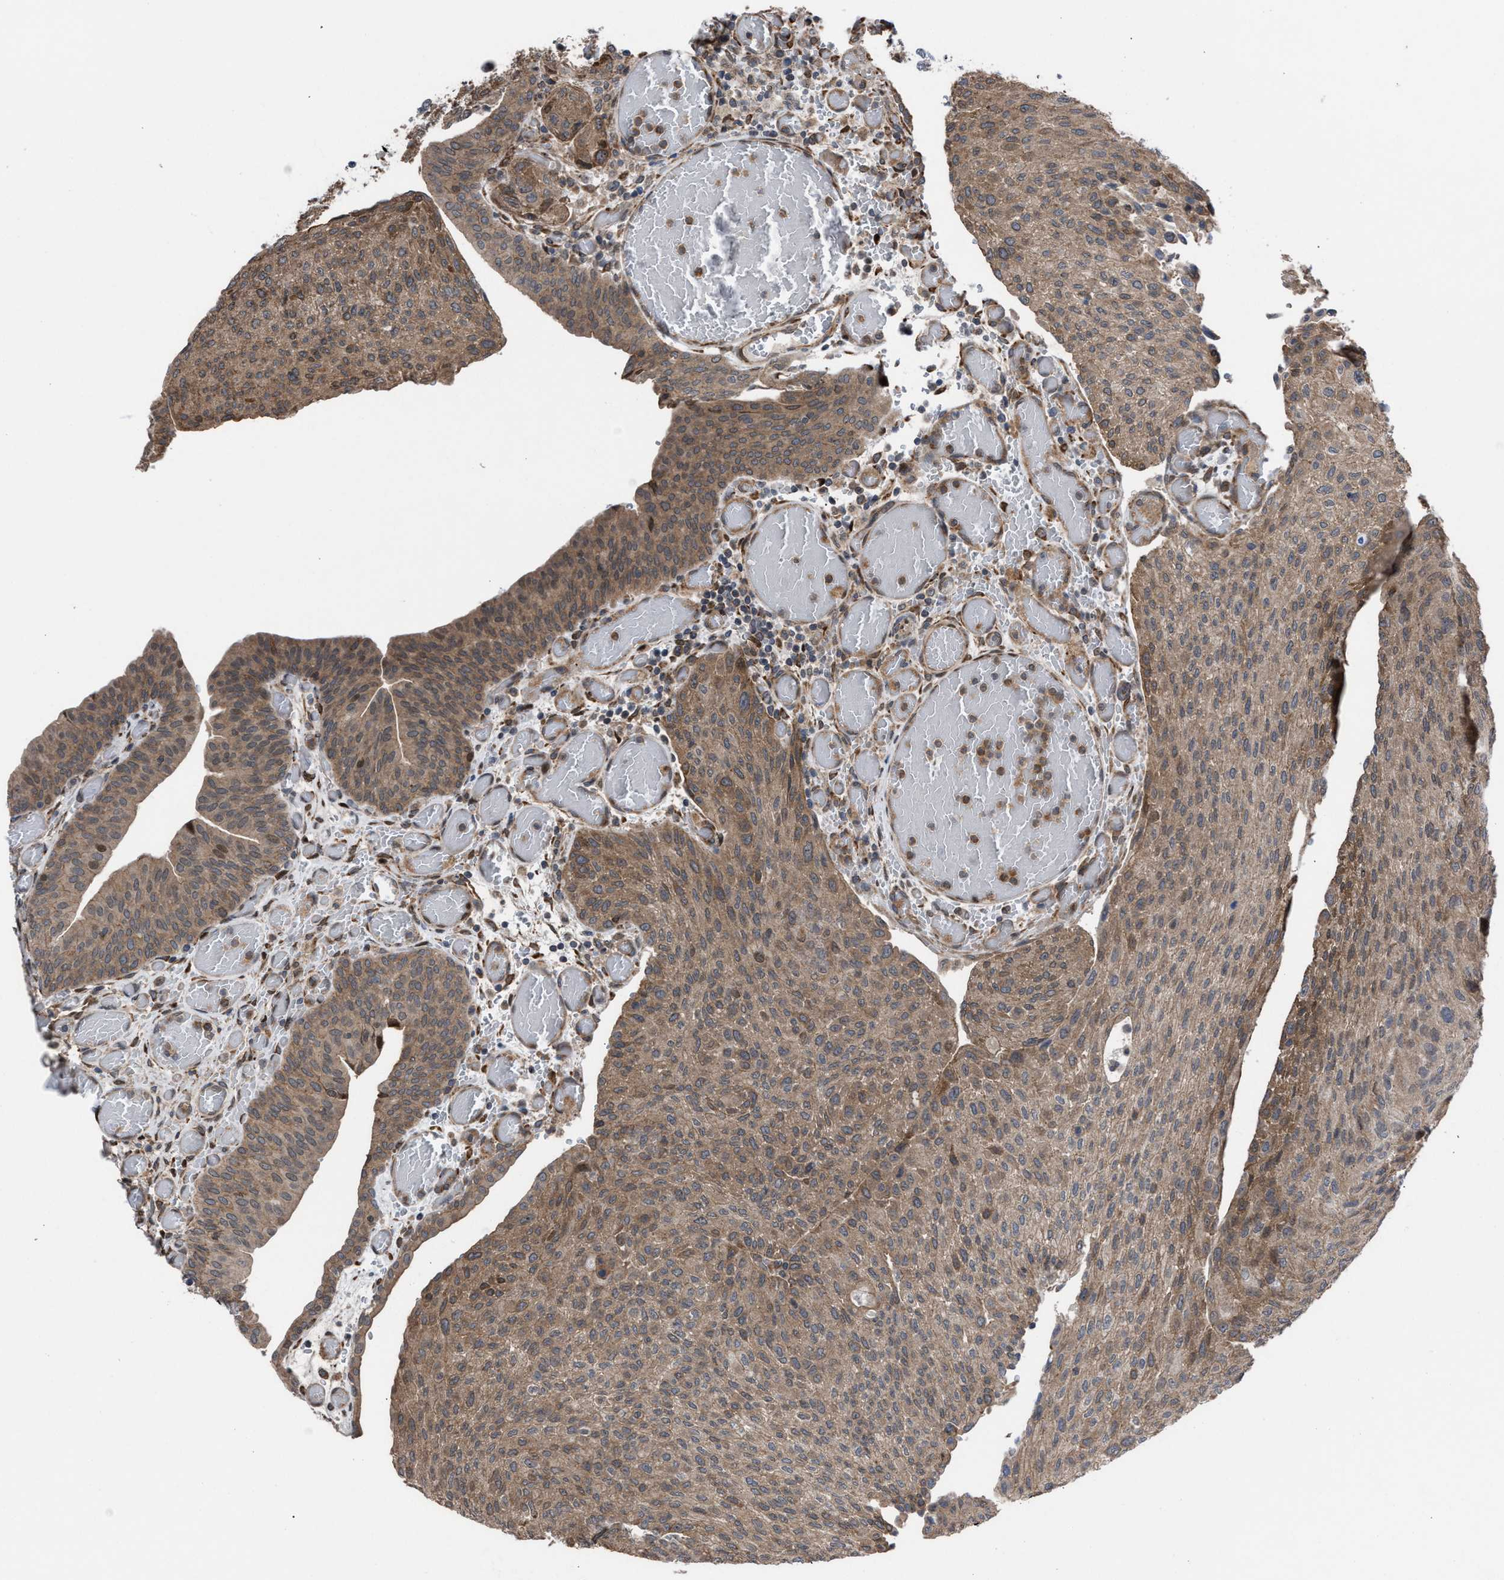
{"staining": {"intensity": "moderate", "quantity": ">75%", "location": "cytoplasmic/membranous"}, "tissue": "urothelial cancer", "cell_type": "Tumor cells", "image_type": "cancer", "snomed": [{"axis": "morphology", "description": "Urothelial carcinoma, Low grade"}, {"axis": "morphology", "description": "Urothelial carcinoma, High grade"}, {"axis": "topography", "description": "Urinary bladder"}], "caption": "High-power microscopy captured an immunohistochemistry (IHC) image of high-grade urothelial carcinoma, revealing moderate cytoplasmic/membranous positivity in about >75% of tumor cells. (DAB (3,3'-diaminobenzidine) IHC, brown staining for protein, blue staining for nuclei).", "gene": "TP53BP2", "patient": {"sex": "male", "age": 35}}